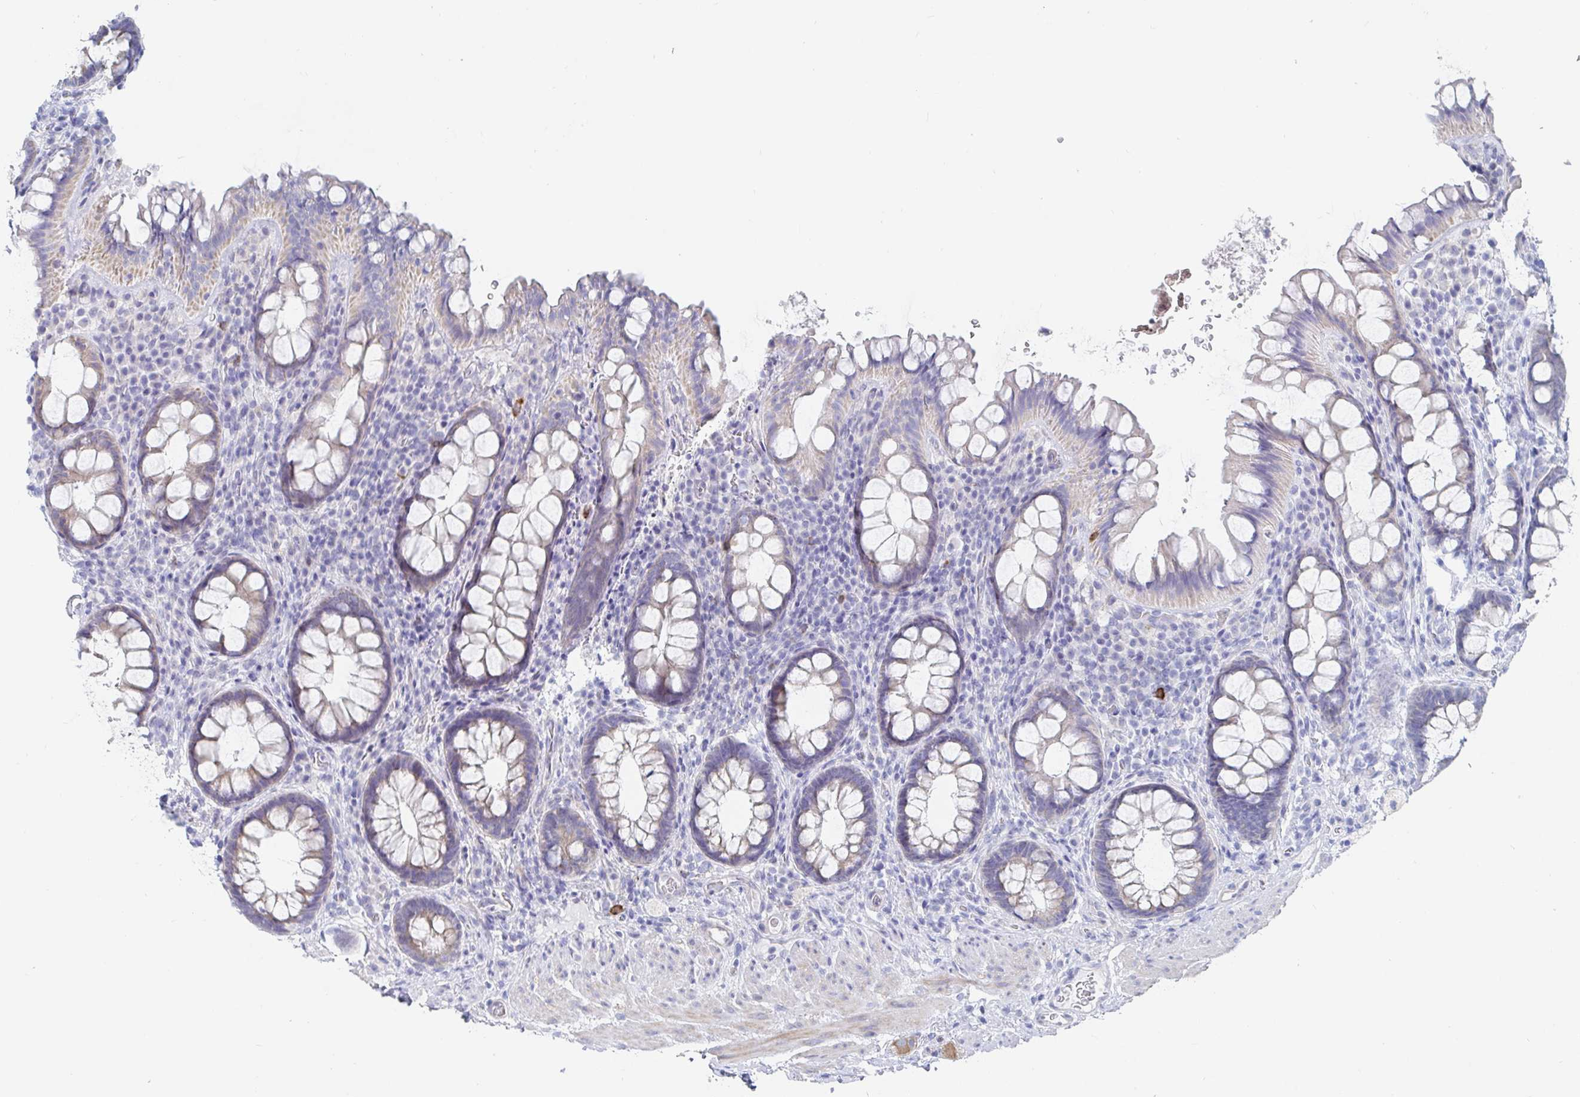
{"staining": {"intensity": "weak", "quantity": "25%-75%", "location": "cytoplasmic/membranous"}, "tissue": "rectum", "cell_type": "Glandular cells", "image_type": "normal", "snomed": [{"axis": "morphology", "description": "Normal tissue, NOS"}, {"axis": "topography", "description": "Rectum"}, {"axis": "topography", "description": "Peripheral nerve tissue"}], "caption": "The immunohistochemical stain shows weak cytoplasmic/membranous positivity in glandular cells of normal rectum.", "gene": "PACSIN1", "patient": {"sex": "female", "age": 69}}